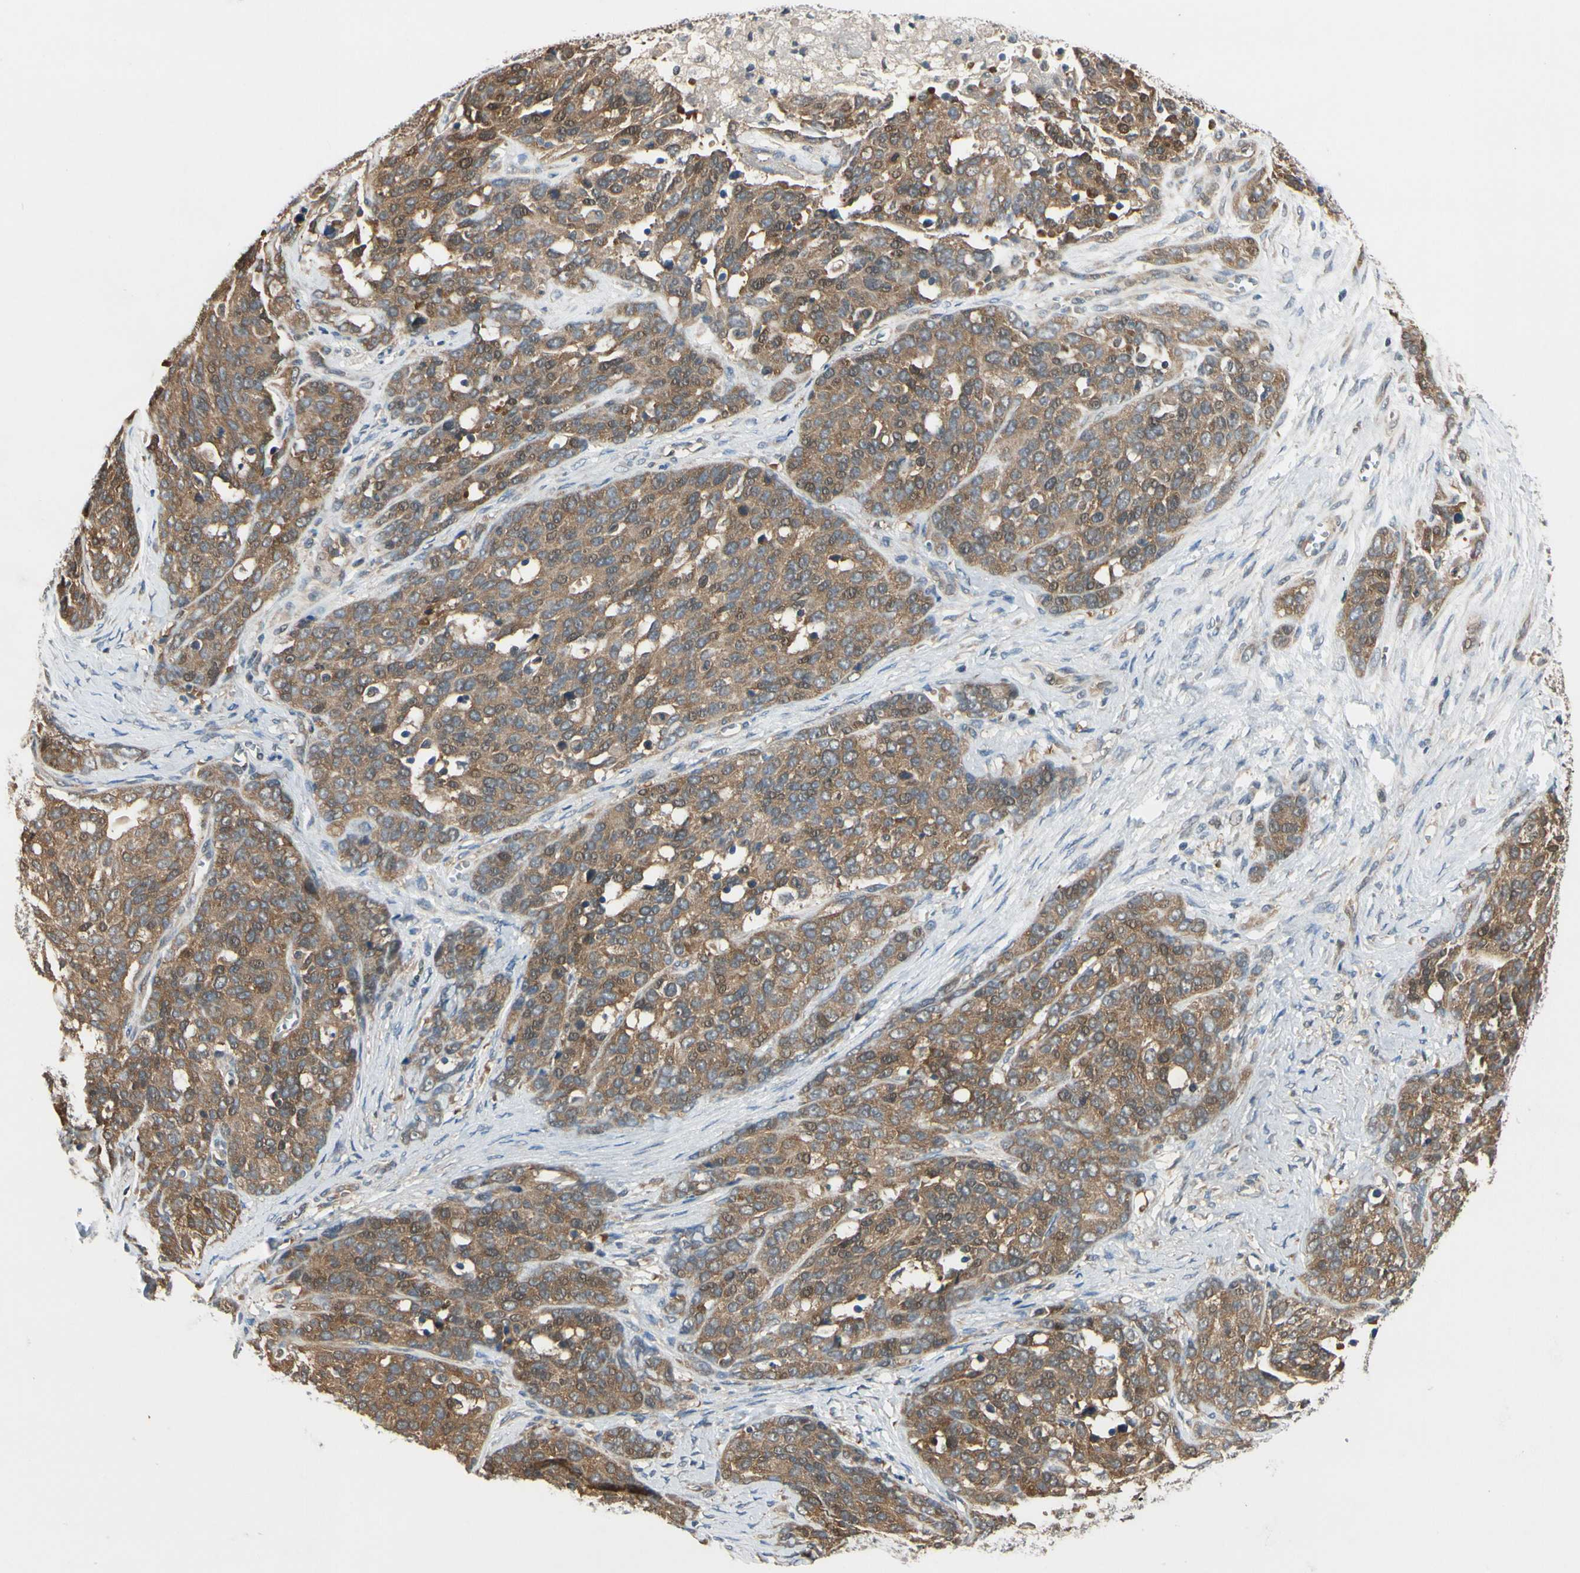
{"staining": {"intensity": "moderate", "quantity": ">75%", "location": "cytoplasmic/membranous,nuclear"}, "tissue": "ovarian cancer", "cell_type": "Tumor cells", "image_type": "cancer", "snomed": [{"axis": "morphology", "description": "Cystadenocarcinoma, serous, NOS"}, {"axis": "topography", "description": "Ovary"}], "caption": "IHC micrograph of human ovarian cancer stained for a protein (brown), which displays medium levels of moderate cytoplasmic/membranous and nuclear expression in approximately >75% of tumor cells.", "gene": "RASGRF1", "patient": {"sex": "female", "age": 44}}